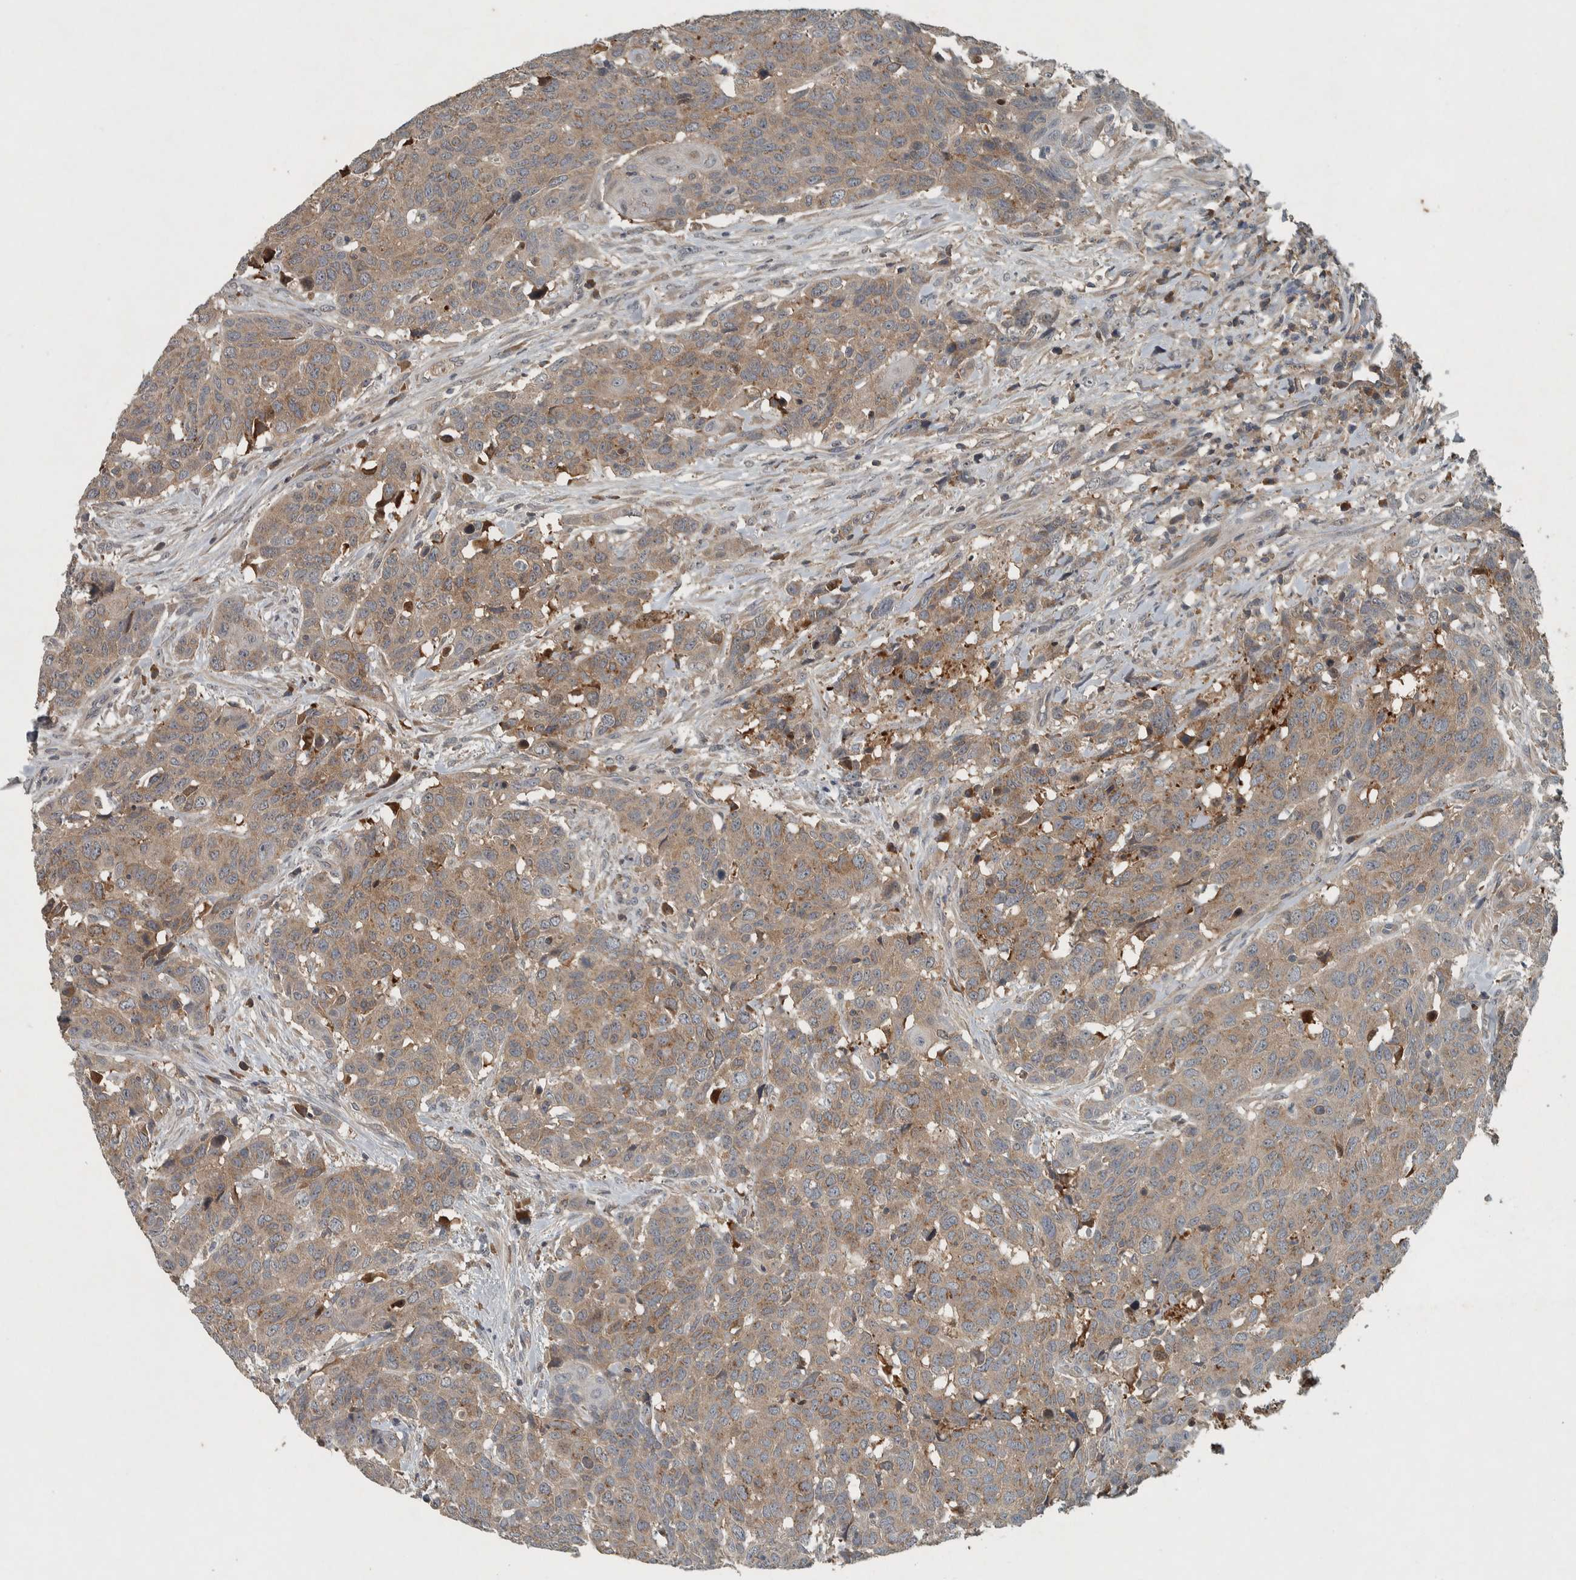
{"staining": {"intensity": "weak", "quantity": ">75%", "location": "cytoplasmic/membranous"}, "tissue": "head and neck cancer", "cell_type": "Tumor cells", "image_type": "cancer", "snomed": [{"axis": "morphology", "description": "Squamous cell carcinoma, NOS"}, {"axis": "topography", "description": "Head-Neck"}], "caption": "About >75% of tumor cells in human head and neck cancer show weak cytoplasmic/membranous protein positivity as visualized by brown immunohistochemical staining.", "gene": "CLCN2", "patient": {"sex": "male", "age": 66}}